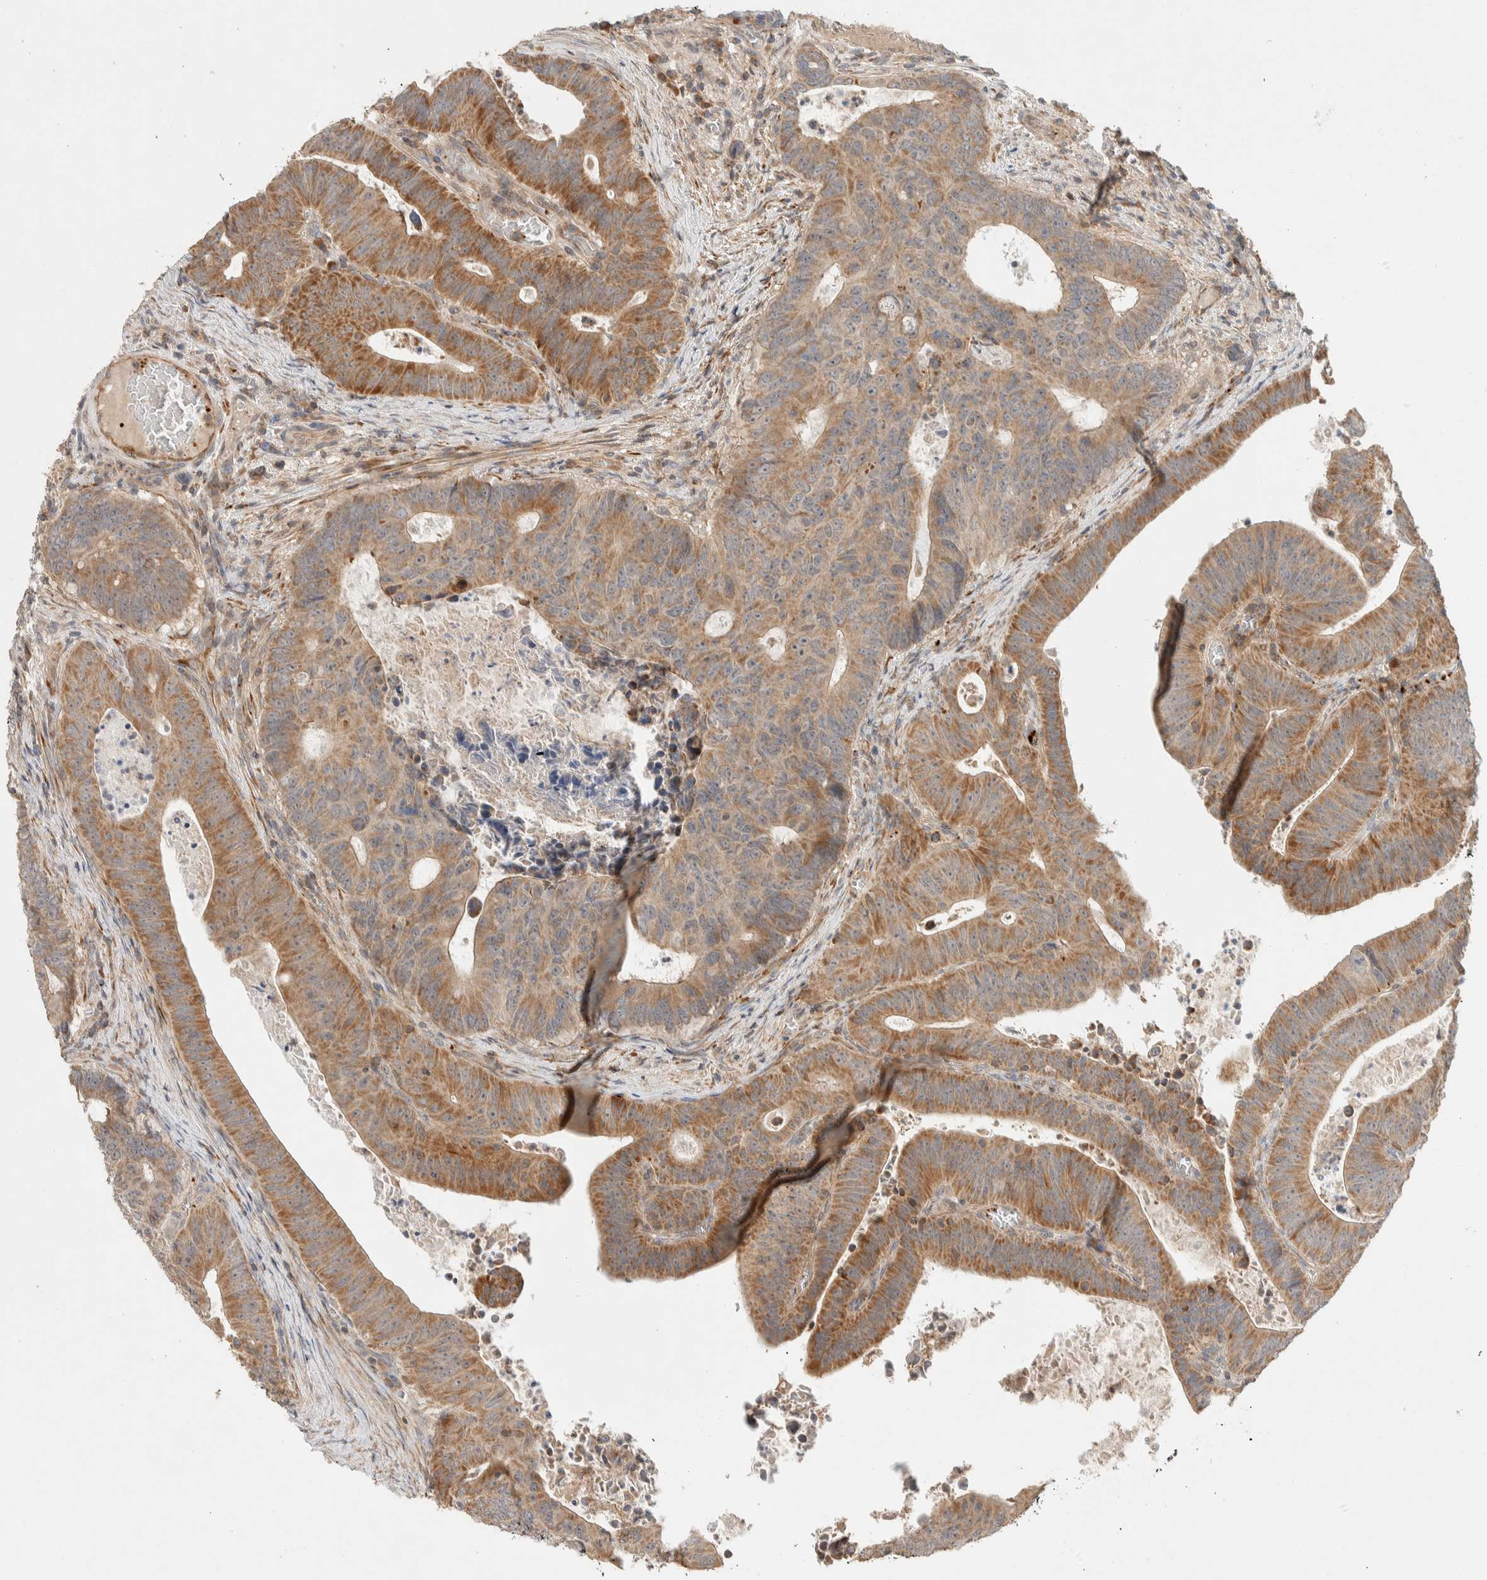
{"staining": {"intensity": "moderate", "quantity": ">75%", "location": "cytoplasmic/membranous"}, "tissue": "colorectal cancer", "cell_type": "Tumor cells", "image_type": "cancer", "snomed": [{"axis": "morphology", "description": "Adenocarcinoma, NOS"}, {"axis": "topography", "description": "Colon"}], "caption": "High-magnification brightfield microscopy of colorectal cancer (adenocarcinoma) stained with DAB (3,3'-diaminobenzidine) (brown) and counterstained with hematoxylin (blue). tumor cells exhibit moderate cytoplasmic/membranous positivity is appreciated in about>75% of cells.", "gene": "KIF9", "patient": {"sex": "male", "age": 87}}